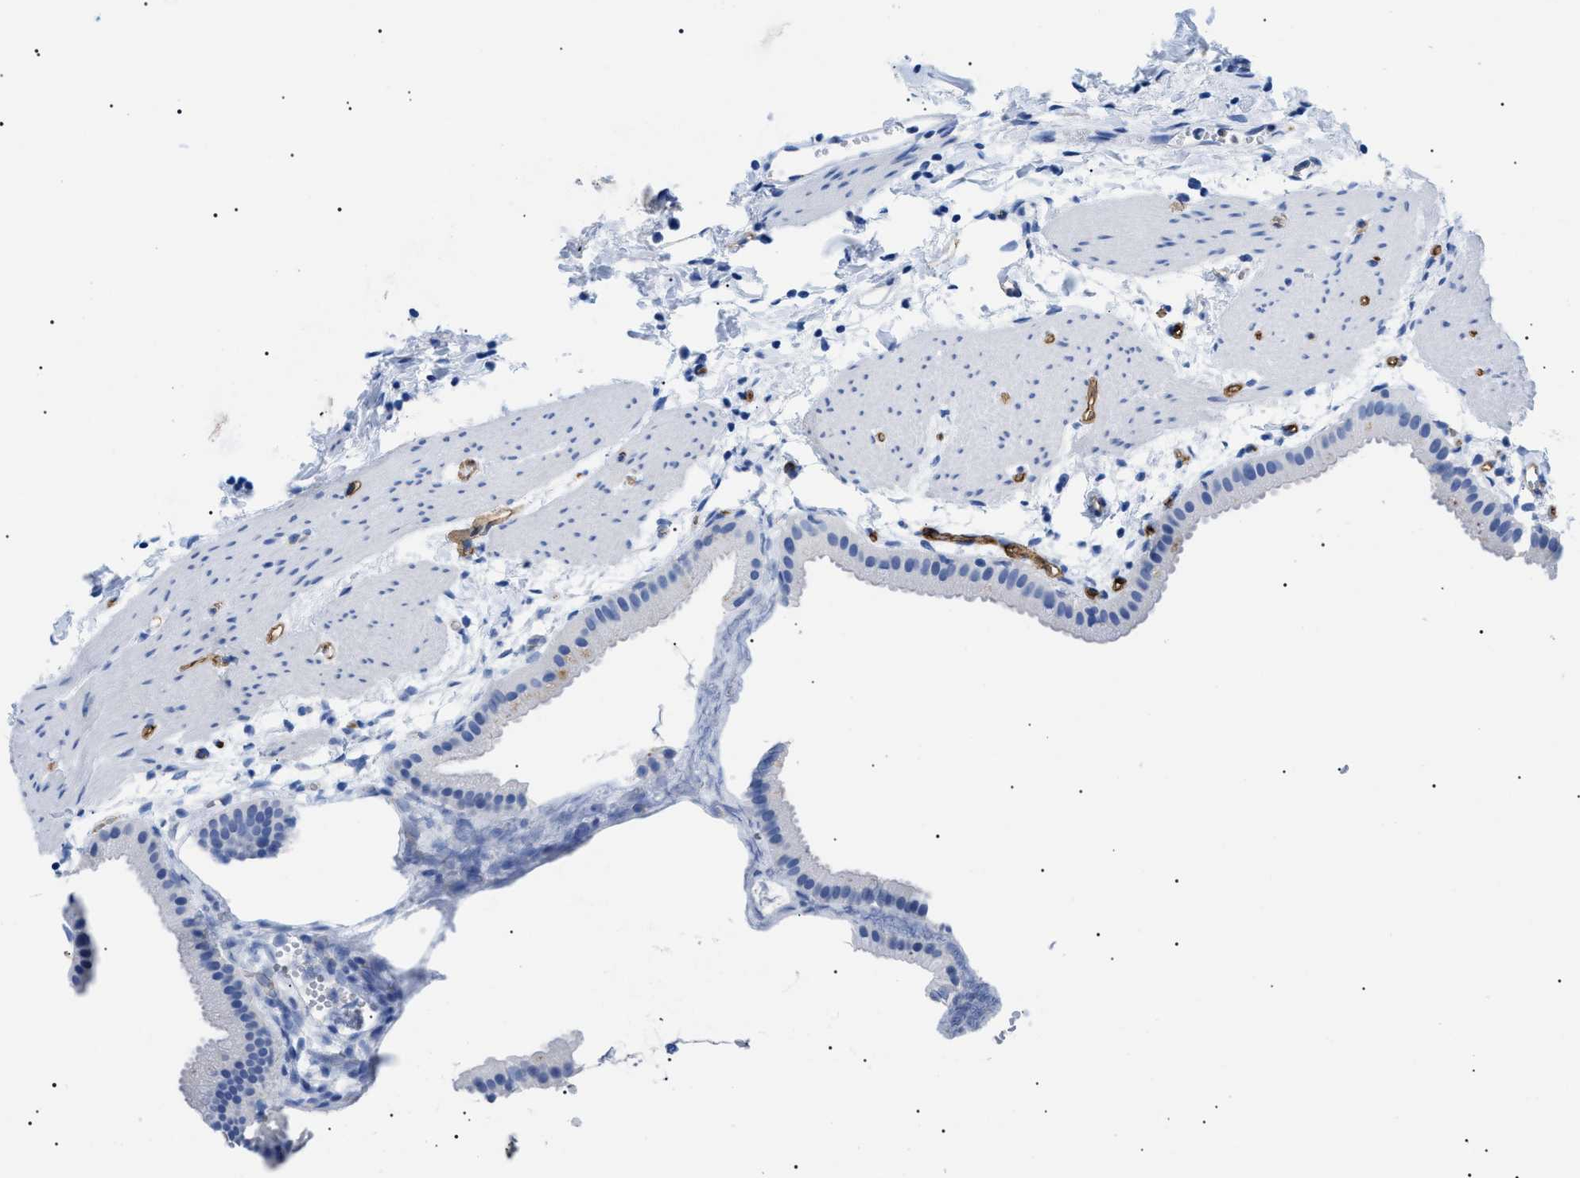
{"staining": {"intensity": "negative", "quantity": "none", "location": "none"}, "tissue": "gallbladder", "cell_type": "Glandular cells", "image_type": "normal", "snomed": [{"axis": "morphology", "description": "Normal tissue, NOS"}, {"axis": "topography", "description": "Gallbladder"}], "caption": "High power microscopy histopathology image of an immunohistochemistry (IHC) micrograph of unremarkable gallbladder, revealing no significant positivity in glandular cells. (DAB (3,3'-diaminobenzidine) IHC visualized using brightfield microscopy, high magnification).", "gene": "PODXL", "patient": {"sex": "female", "age": 64}}